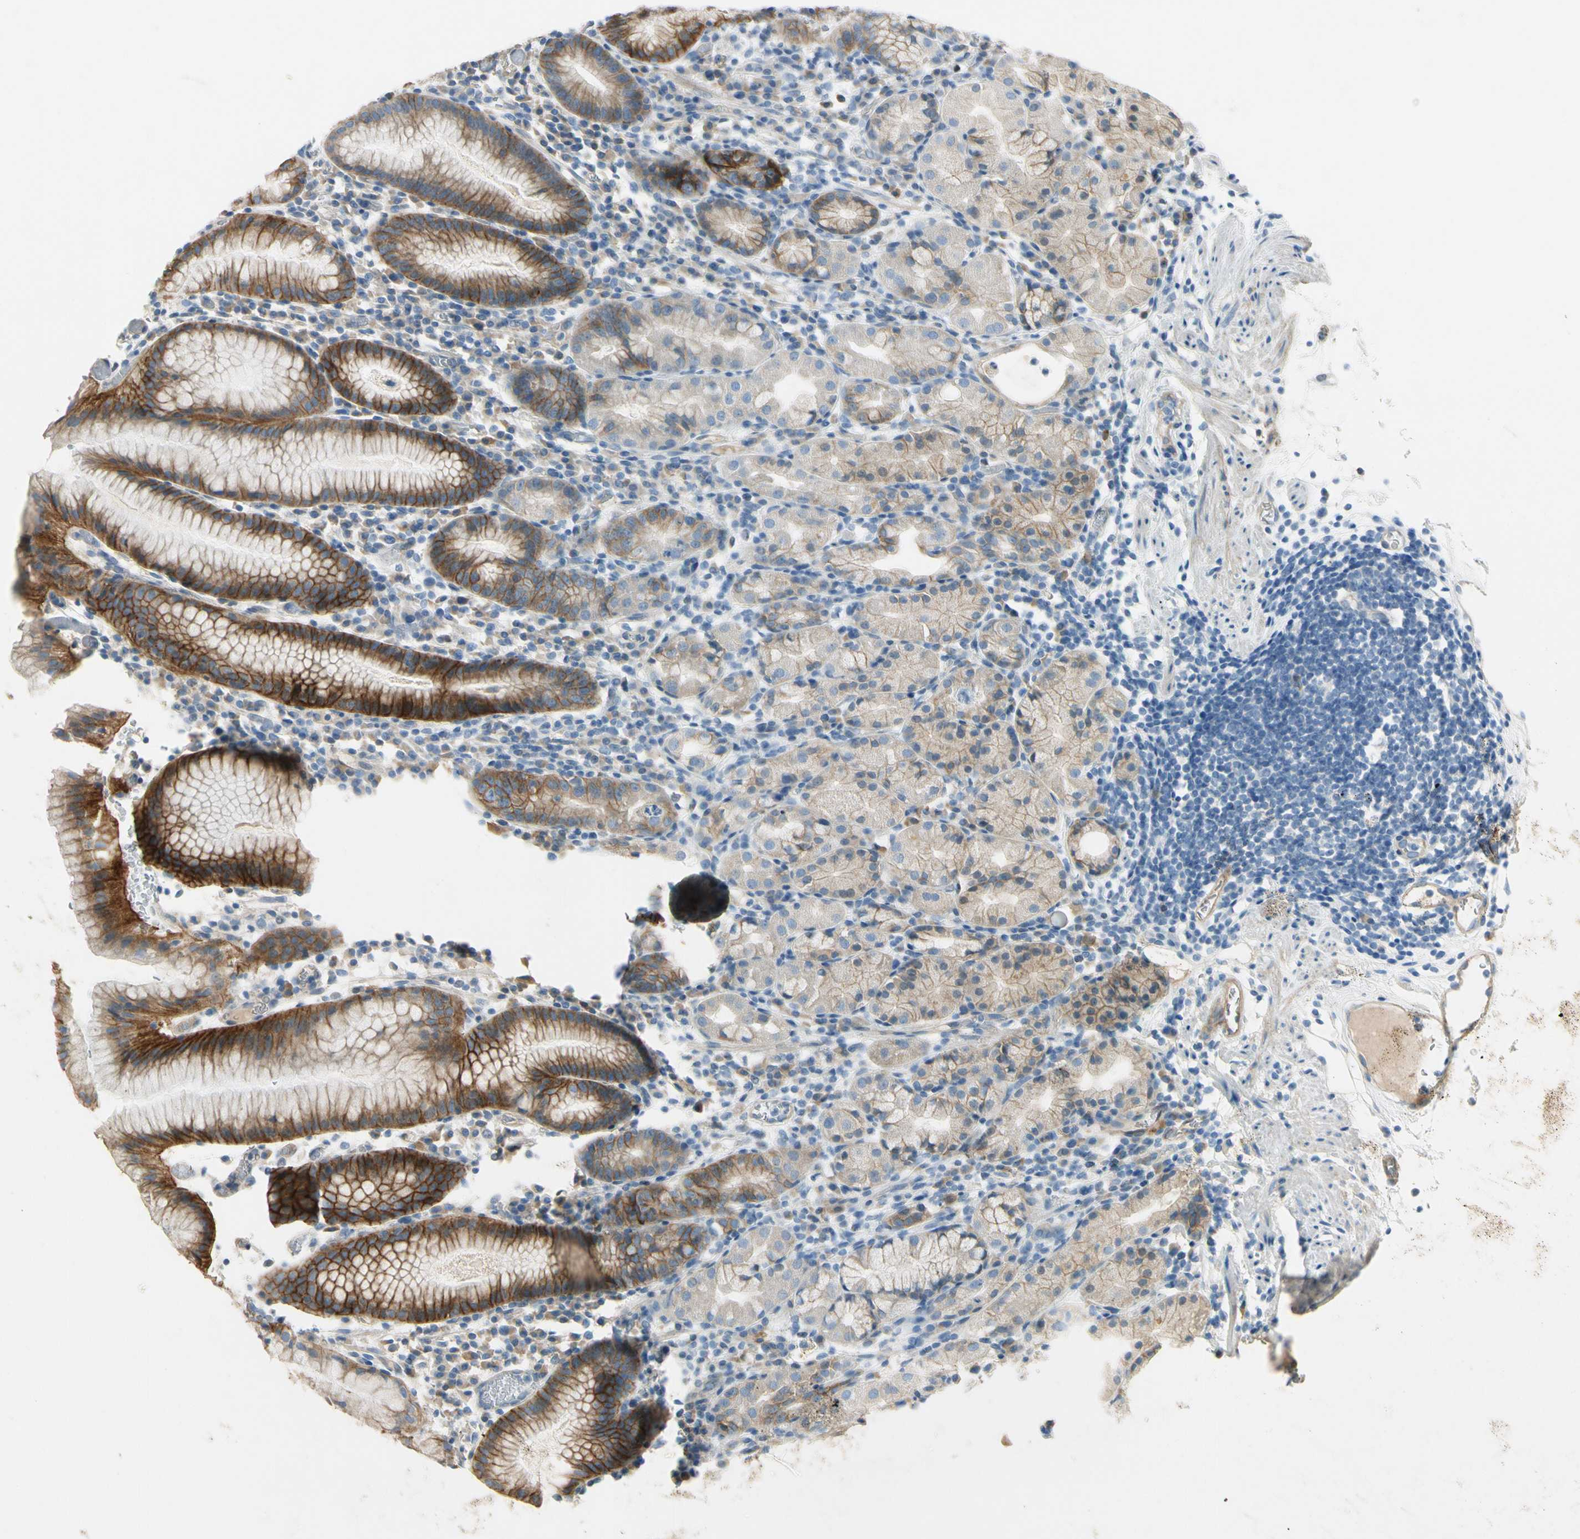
{"staining": {"intensity": "strong", "quantity": "25%-75%", "location": "cytoplasmic/membranous"}, "tissue": "stomach", "cell_type": "Glandular cells", "image_type": "normal", "snomed": [{"axis": "morphology", "description": "Normal tissue, NOS"}, {"axis": "topography", "description": "Stomach"}, {"axis": "topography", "description": "Stomach, lower"}], "caption": "Strong cytoplasmic/membranous protein staining is appreciated in approximately 25%-75% of glandular cells in stomach. (Stains: DAB in brown, nuclei in blue, Microscopy: brightfield microscopy at high magnification).", "gene": "ITGA3", "patient": {"sex": "female", "age": 75}}